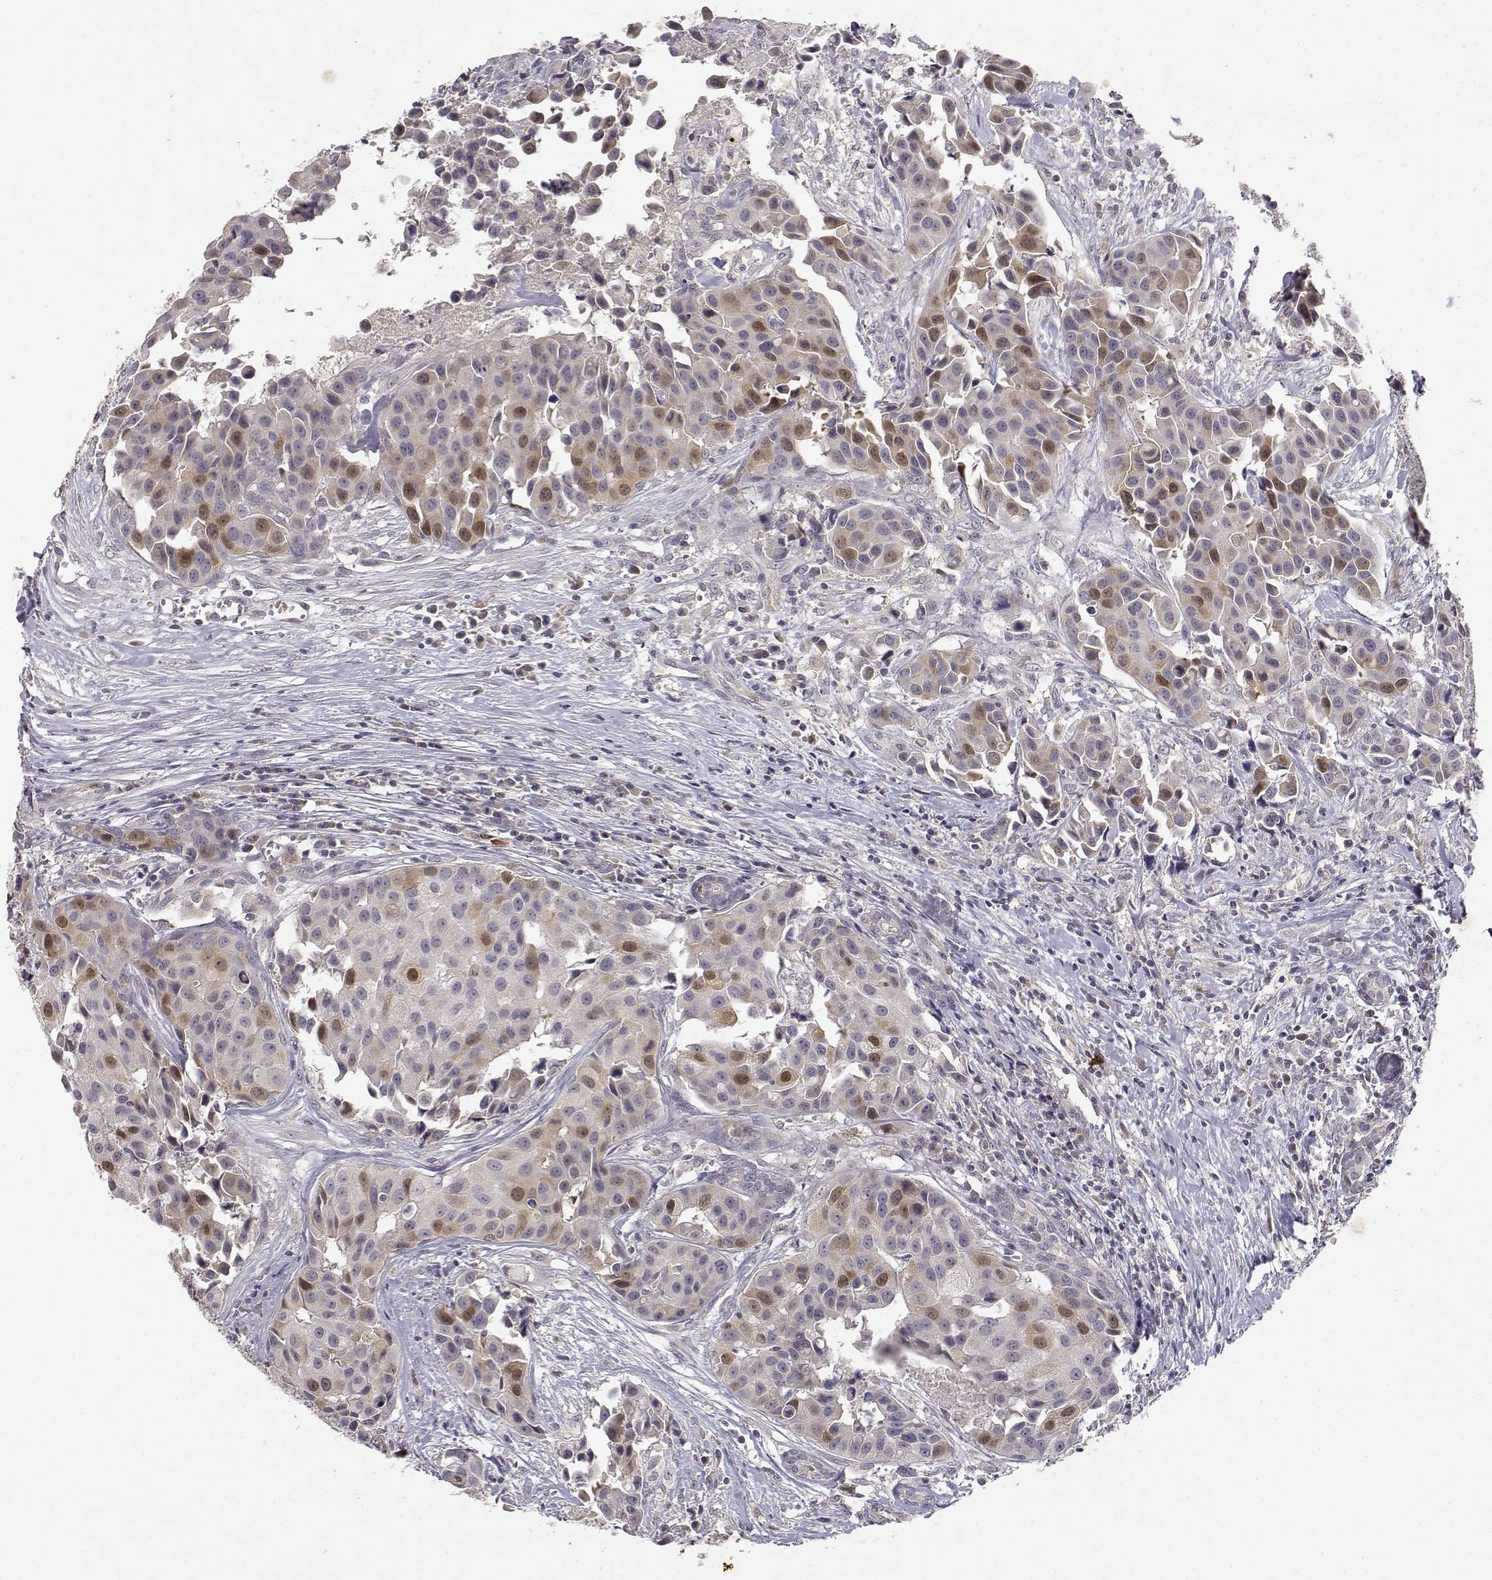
{"staining": {"intensity": "moderate", "quantity": "<25%", "location": "nuclear"}, "tissue": "head and neck cancer", "cell_type": "Tumor cells", "image_type": "cancer", "snomed": [{"axis": "morphology", "description": "Adenocarcinoma, NOS"}, {"axis": "topography", "description": "Head-Neck"}], "caption": "Tumor cells reveal low levels of moderate nuclear expression in about <25% of cells in head and neck cancer (adenocarcinoma).", "gene": "RAD51", "patient": {"sex": "male", "age": 76}}